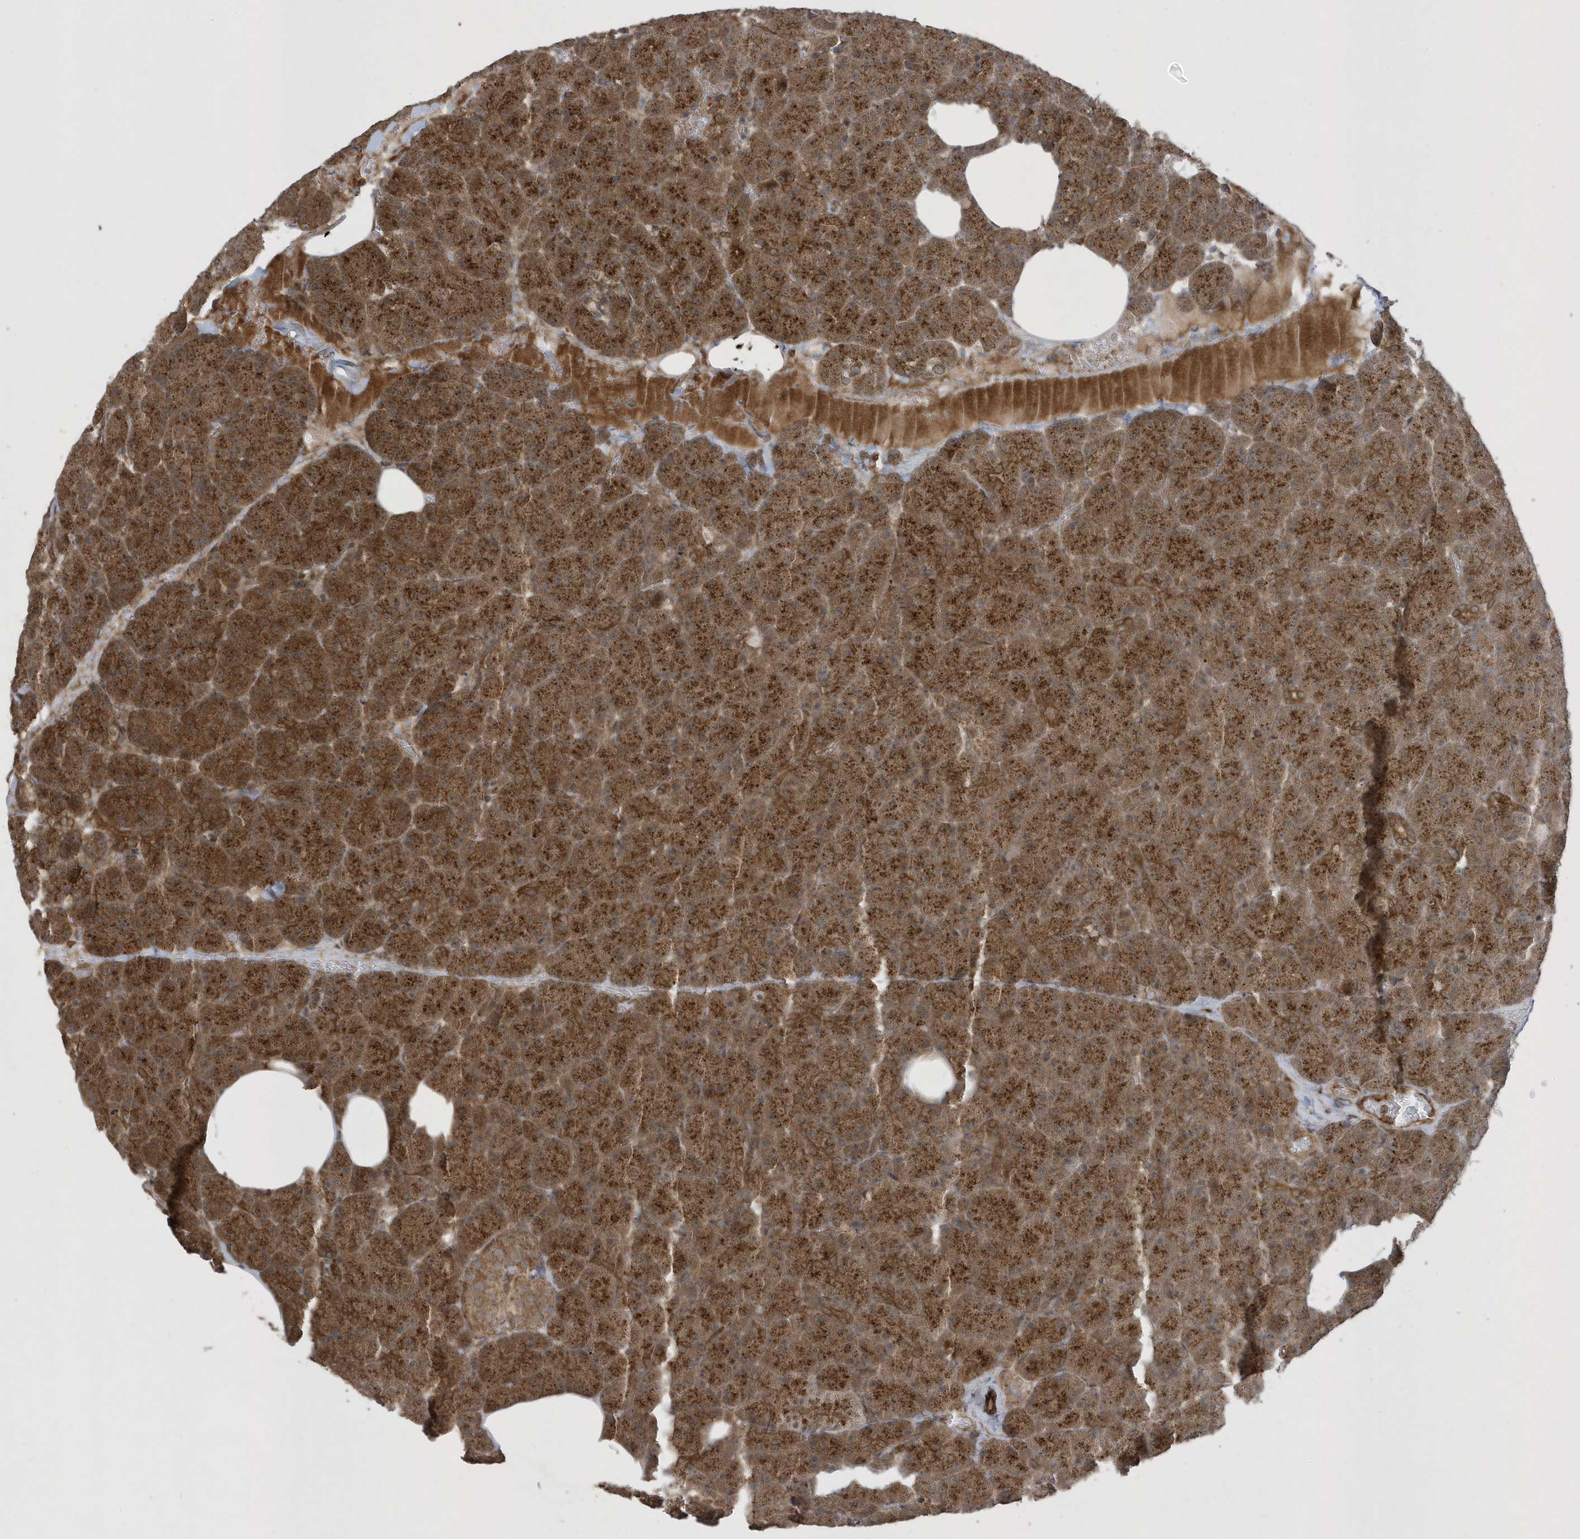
{"staining": {"intensity": "strong", "quantity": ">75%", "location": "cytoplasmic/membranous"}, "tissue": "pancreas", "cell_type": "Exocrine glandular cells", "image_type": "normal", "snomed": [{"axis": "morphology", "description": "Normal tissue, NOS"}, {"axis": "morphology", "description": "Carcinoid, malignant, NOS"}, {"axis": "topography", "description": "Pancreas"}], "caption": "Immunohistochemical staining of unremarkable human pancreas reveals strong cytoplasmic/membranous protein positivity in about >75% of exocrine glandular cells.", "gene": "STAMBP", "patient": {"sex": "female", "age": 35}}